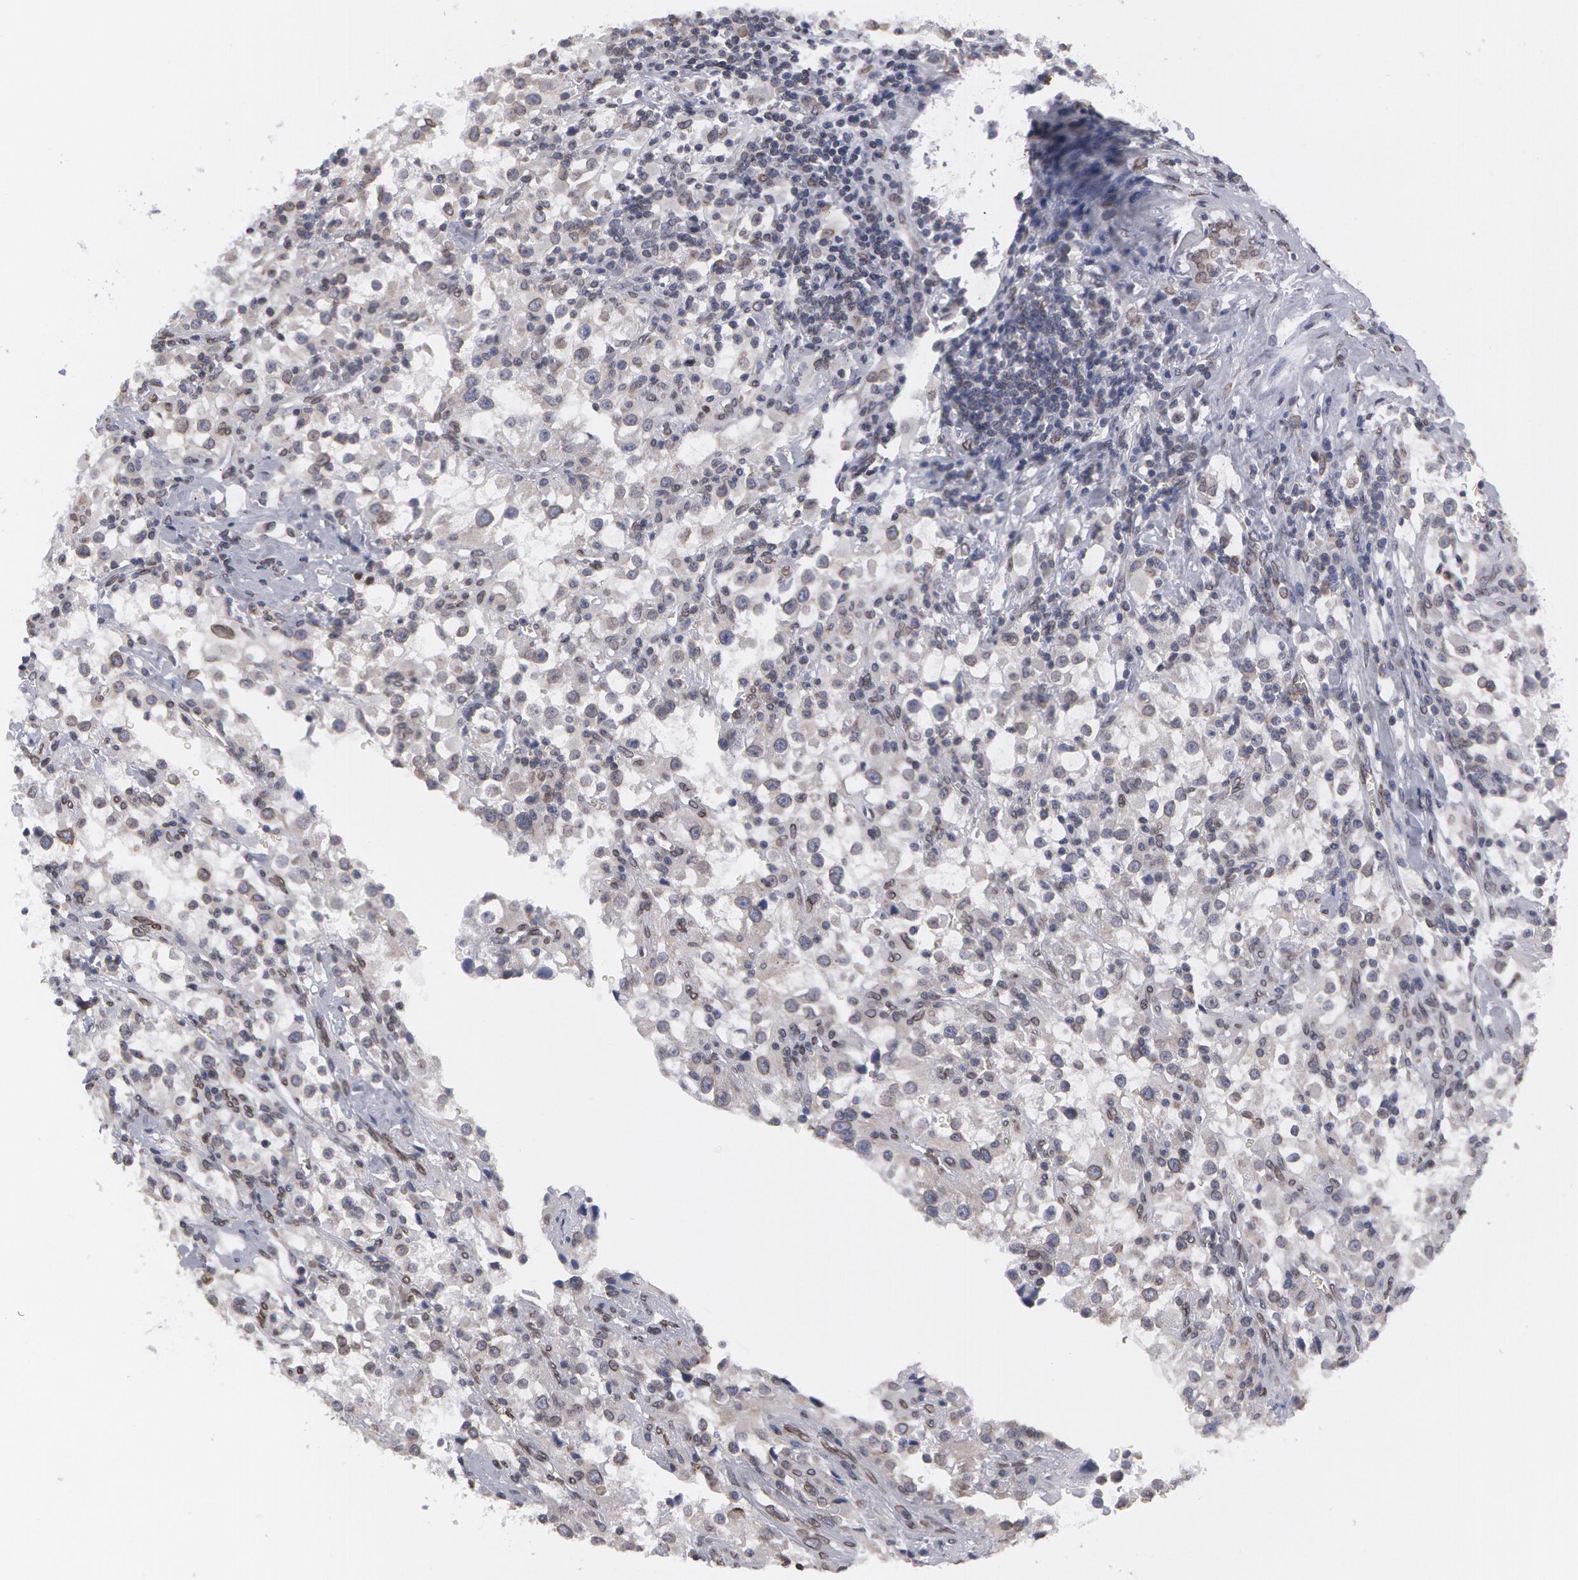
{"staining": {"intensity": "negative", "quantity": "none", "location": "none"}, "tissue": "renal cancer", "cell_type": "Tumor cells", "image_type": "cancer", "snomed": [{"axis": "morphology", "description": "Adenocarcinoma, NOS"}, {"axis": "topography", "description": "Kidney"}], "caption": "The IHC image has no significant staining in tumor cells of adenocarcinoma (renal) tissue. Brightfield microscopy of immunohistochemistry stained with DAB (brown) and hematoxylin (blue), captured at high magnification.", "gene": "EMD", "patient": {"sex": "female", "age": 52}}